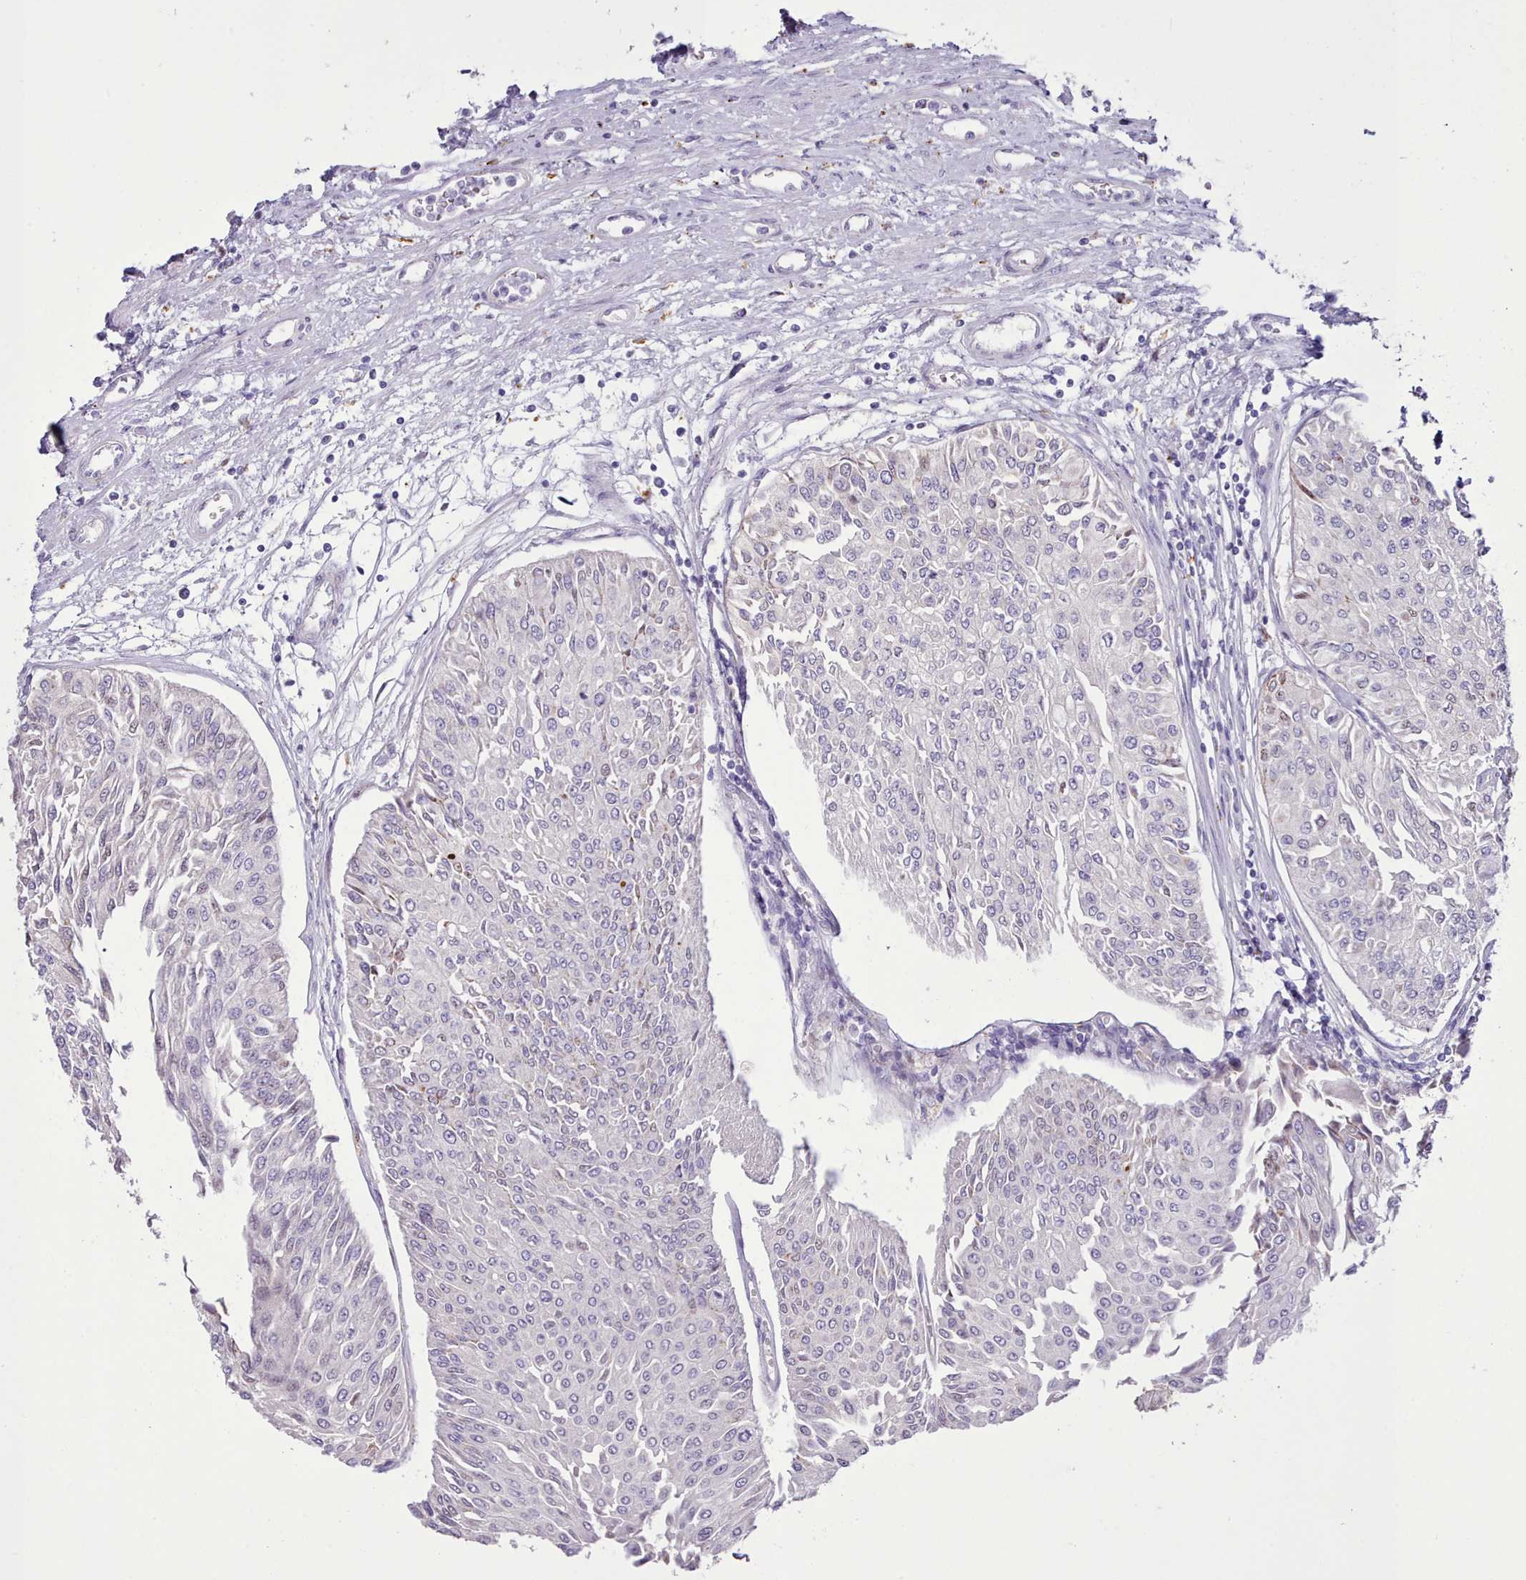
{"staining": {"intensity": "negative", "quantity": "none", "location": "none"}, "tissue": "urothelial cancer", "cell_type": "Tumor cells", "image_type": "cancer", "snomed": [{"axis": "morphology", "description": "Urothelial carcinoma, Low grade"}, {"axis": "topography", "description": "Urinary bladder"}], "caption": "An immunohistochemistry micrograph of low-grade urothelial carcinoma is shown. There is no staining in tumor cells of low-grade urothelial carcinoma.", "gene": "SRD5A1", "patient": {"sex": "male", "age": 67}}